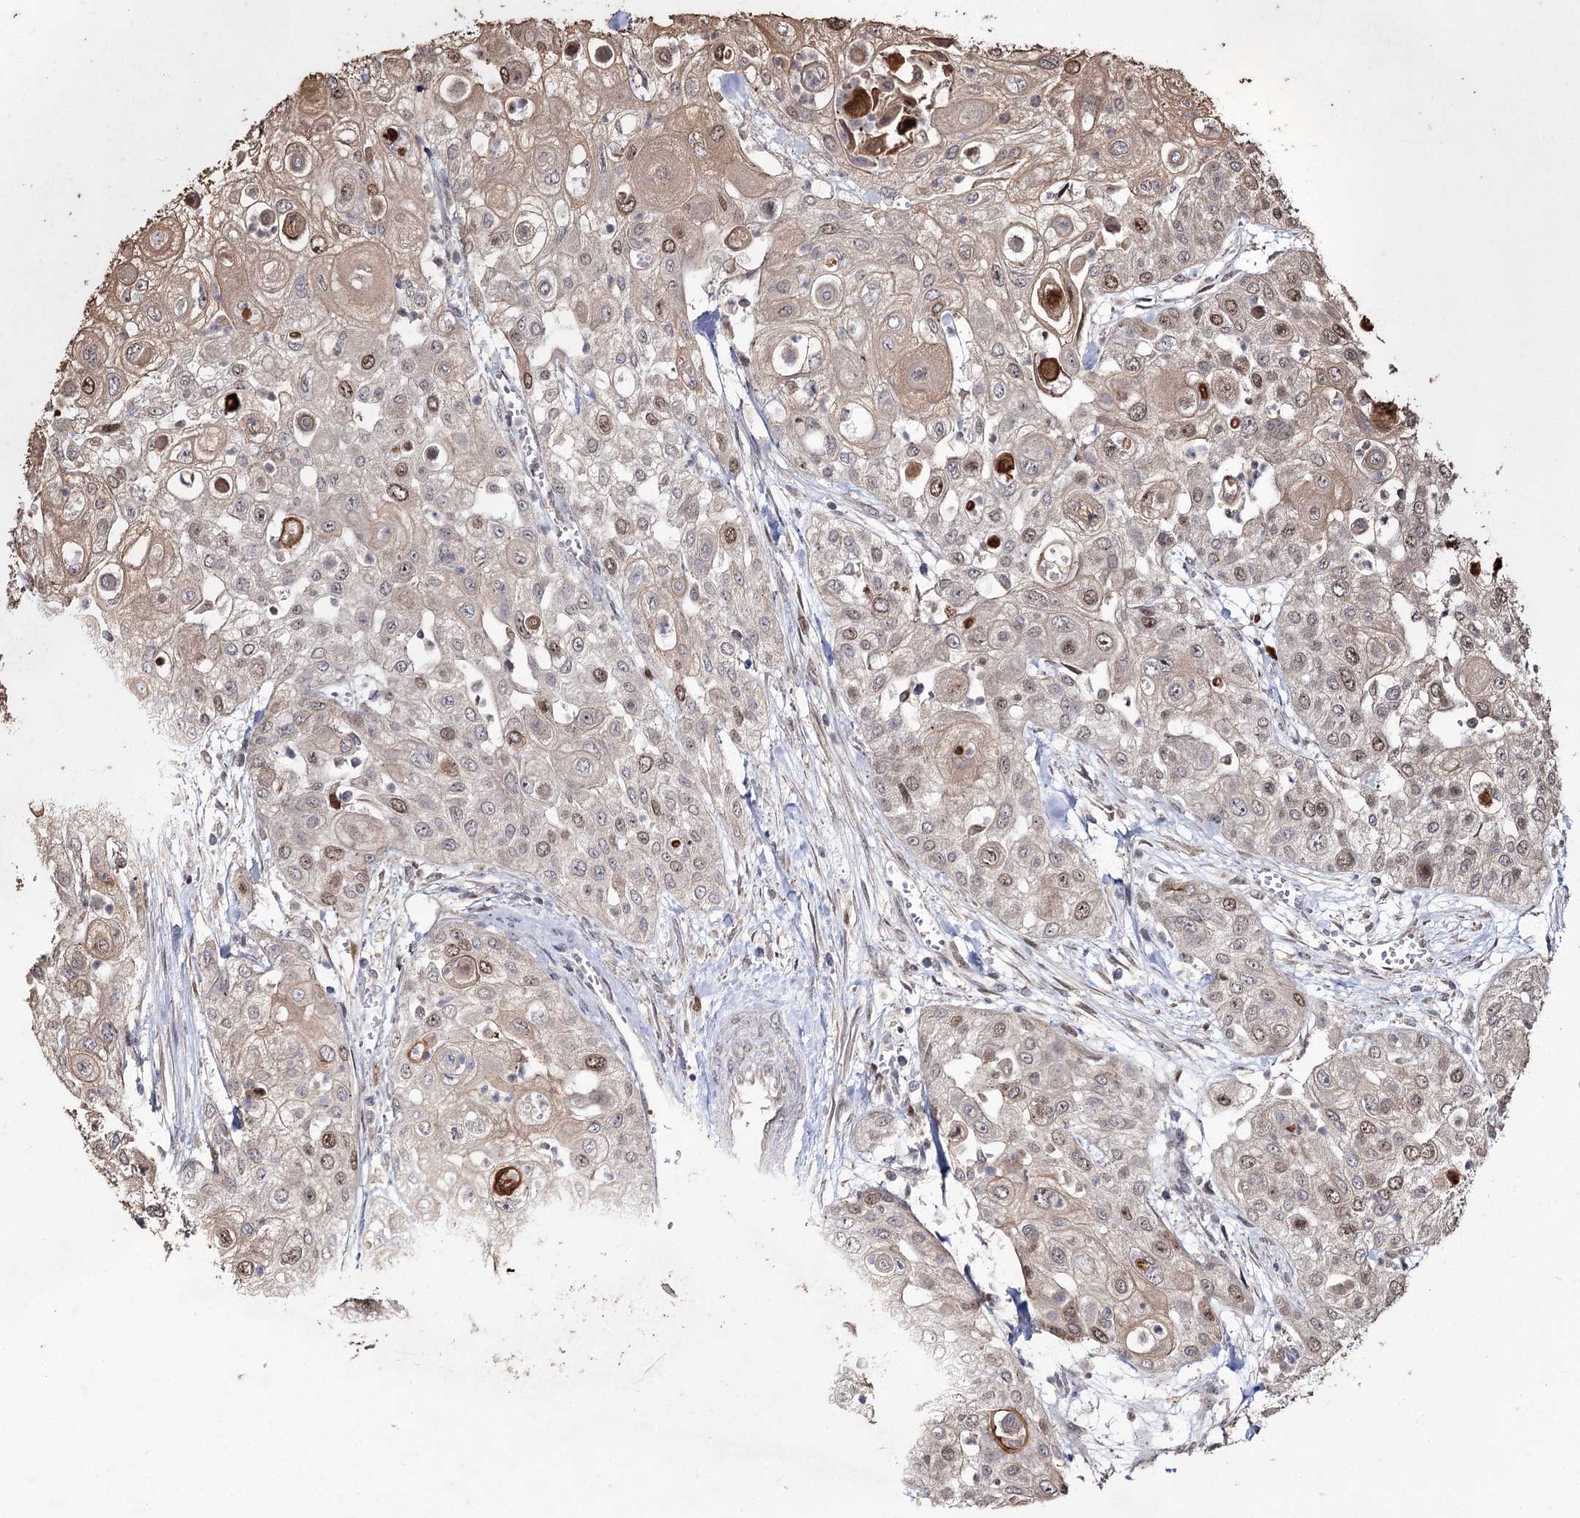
{"staining": {"intensity": "moderate", "quantity": "<25%", "location": "nuclear"}, "tissue": "urothelial cancer", "cell_type": "Tumor cells", "image_type": "cancer", "snomed": [{"axis": "morphology", "description": "Urothelial carcinoma, High grade"}, {"axis": "topography", "description": "Urinary bladder"}], "caption": "High-power microscopy captured an immunohistochemistry histopathology image of urothelial carcinoma (high-grade), revealing moderate nuclear expression in approximately <25% of tumor cells. (brown staining indicates protein expression, while blue staining denotes nuclei).", "gene": "PRC1", "patient": {"sex": "female", "age": 79}}